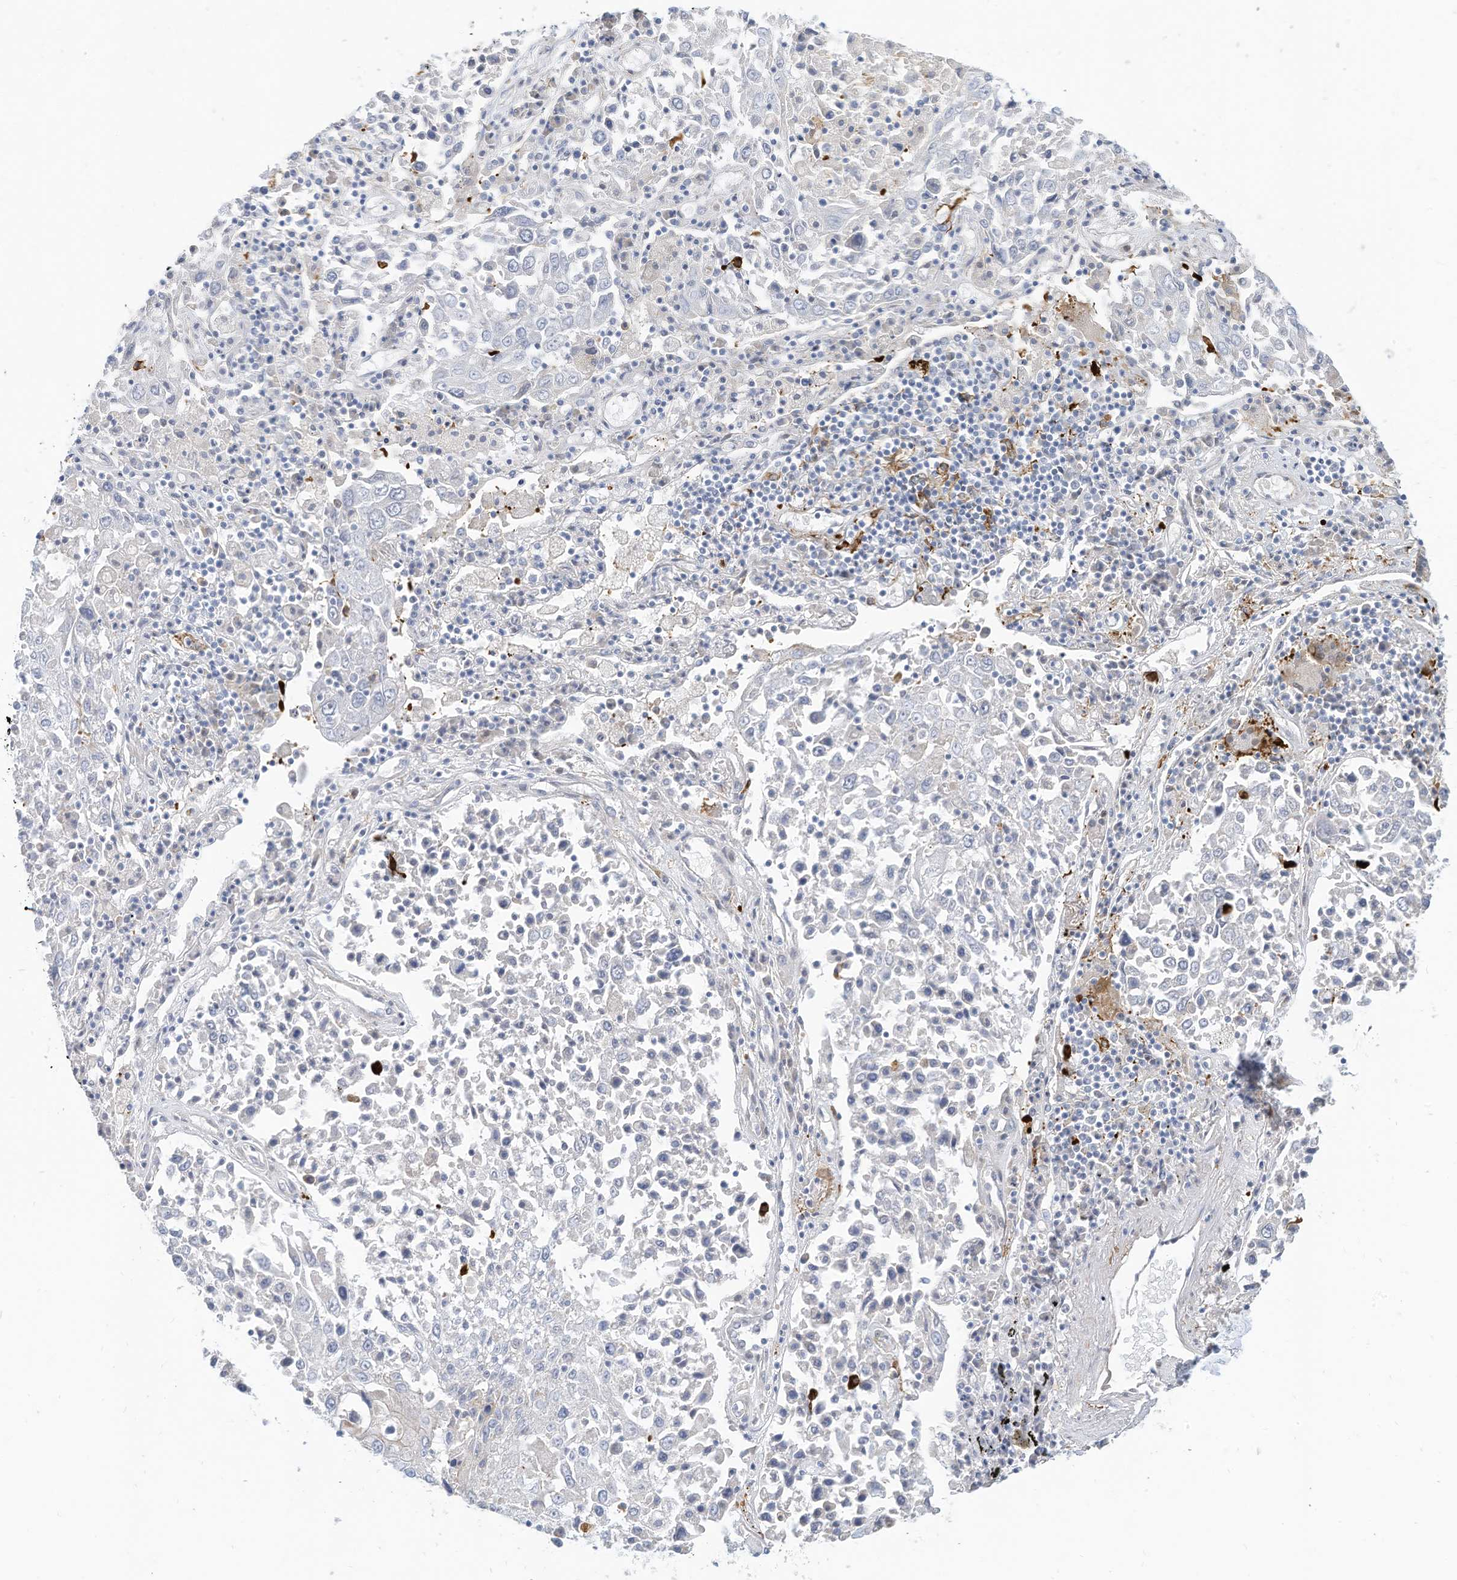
{"staining": {"intensity": "negative", "quantity": "none", "location": "none"}, "tissue": "lung cancer", "cell_type": "Tumor cells", "image_type": "cancer", "snomed": [{"axis": "morphology", "description": "Squamous cell carcinoma, NOS"}, {"axis": "topography", "description": "Lung"}], "caption": "Lung squamous cell carcinoma was stained to show a protein in brown. There is no significant expression in tumor cells. (Stains: DAB immunohistochemistry with hematoxylin counter stain, Microscopy: brightfield microscopy at high magnification).", "gene": "ATP13A1", "patient": {"sex": "male", "age": 65}}